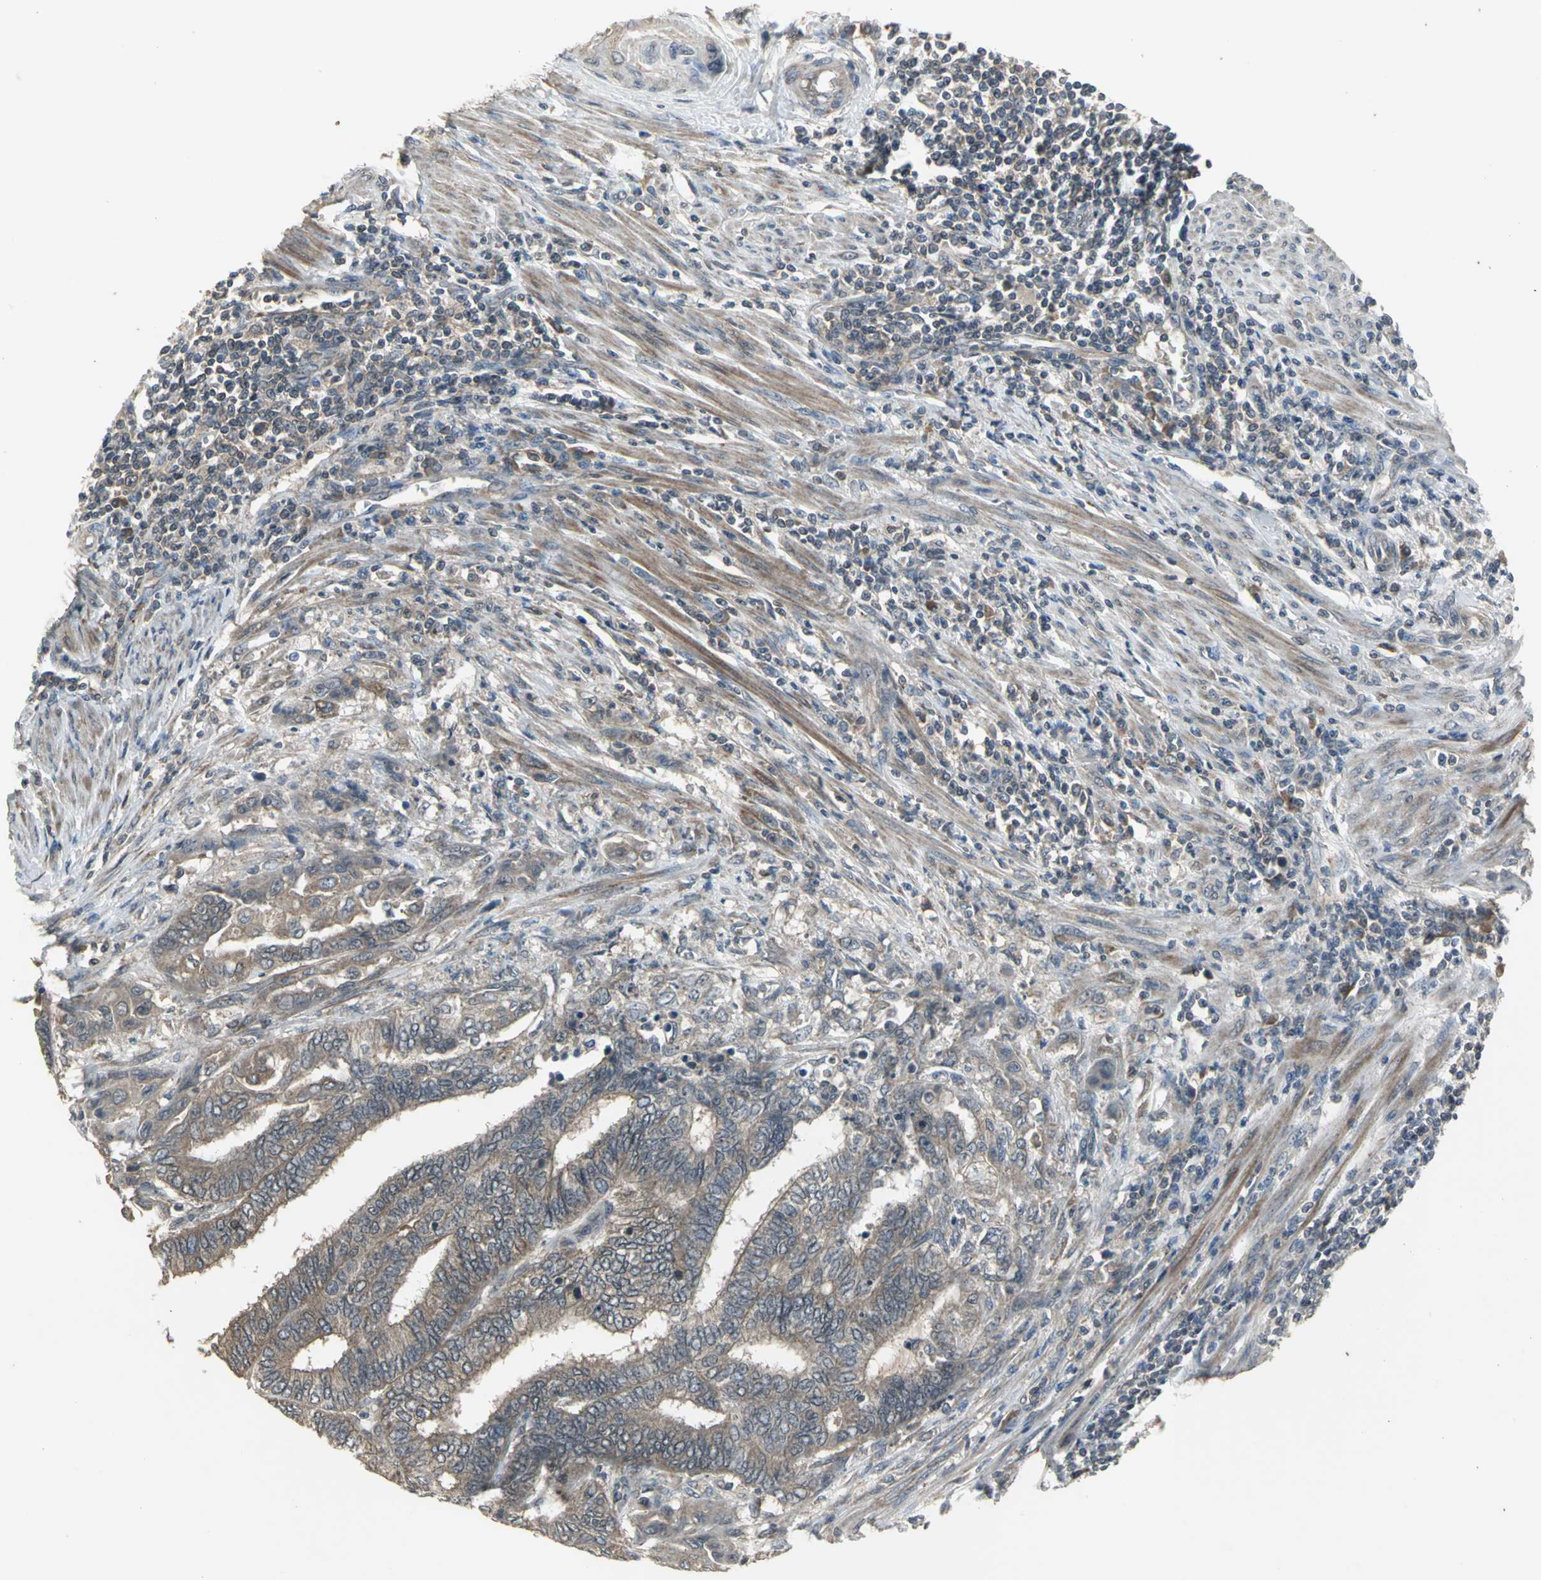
{"staining": {"intensity": "weak", "quantity": ">75%", "location": "cytoplasmic/membranous"}, "tissue": "endometrial cancer", "cell_type": "Tumor cells", "image_type": "cancer", "snomed": [{"axis": "morphology", "description": "Adenocarcinoma, NOS"}, {"axis": "topography", "description": "Uterus"}, {"axis": "topography", "description": "Endometrium"}], "caption": "Endometrial cancer (adenocarcinoma) tissue exhibits weak cytoplasmic/membranous staining in about >75% of tumor cells", "gene": "KEAP1", "patient": {"sex": "female", "age": 70}}